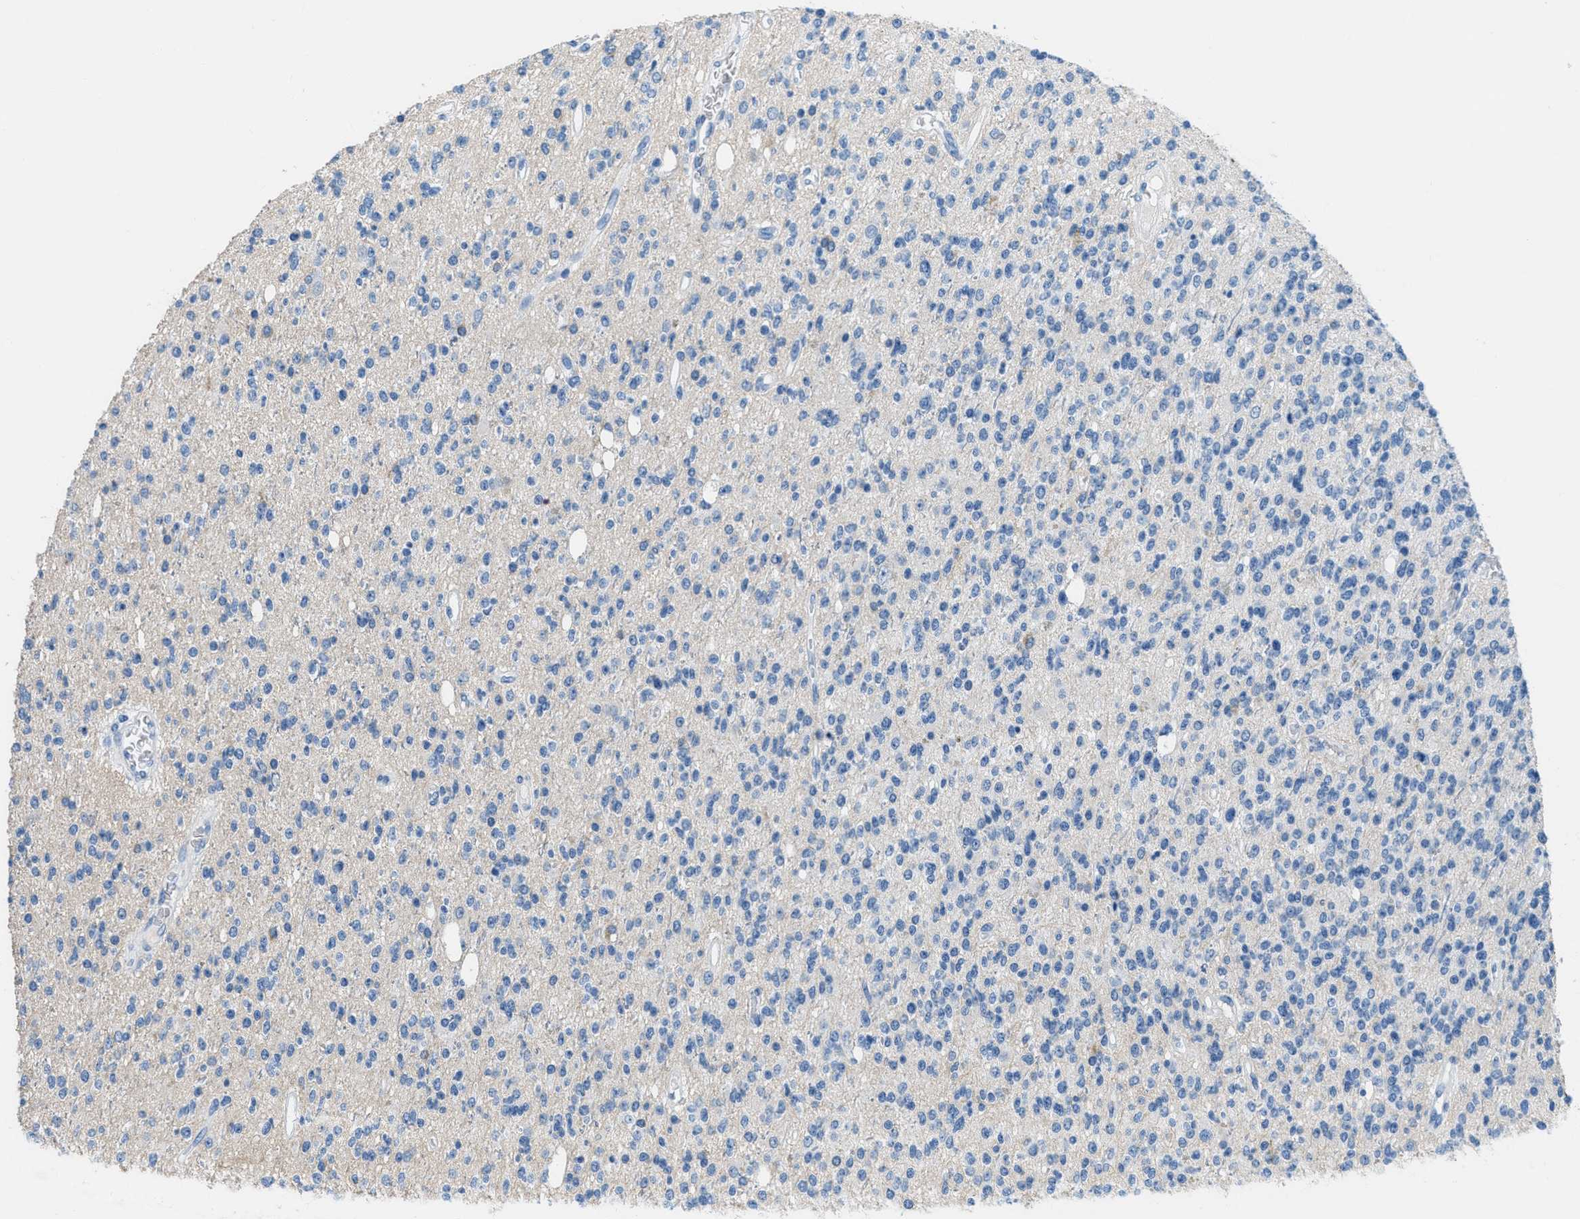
{"staining": {"intensity": "negative", "quantity": "none", "location": "none"}, "tissue": "glioma", "cell_type": "Tumor cells", "image_type": "cancer", "snomed": [{"axis": "morphology", "description": "Glioma, malignant, High grade"}, {"axis": "topography", "description": "Brain"}], "caption": "The micrograph exhibits no significant staining in tumor cells of glioma. (DAB (3,3'-diaminobenzidine) immunohistochemistry with hematoxylin counter stain).", "gene": "MGARP", "patient": {"sex": "male", "age": 34}}